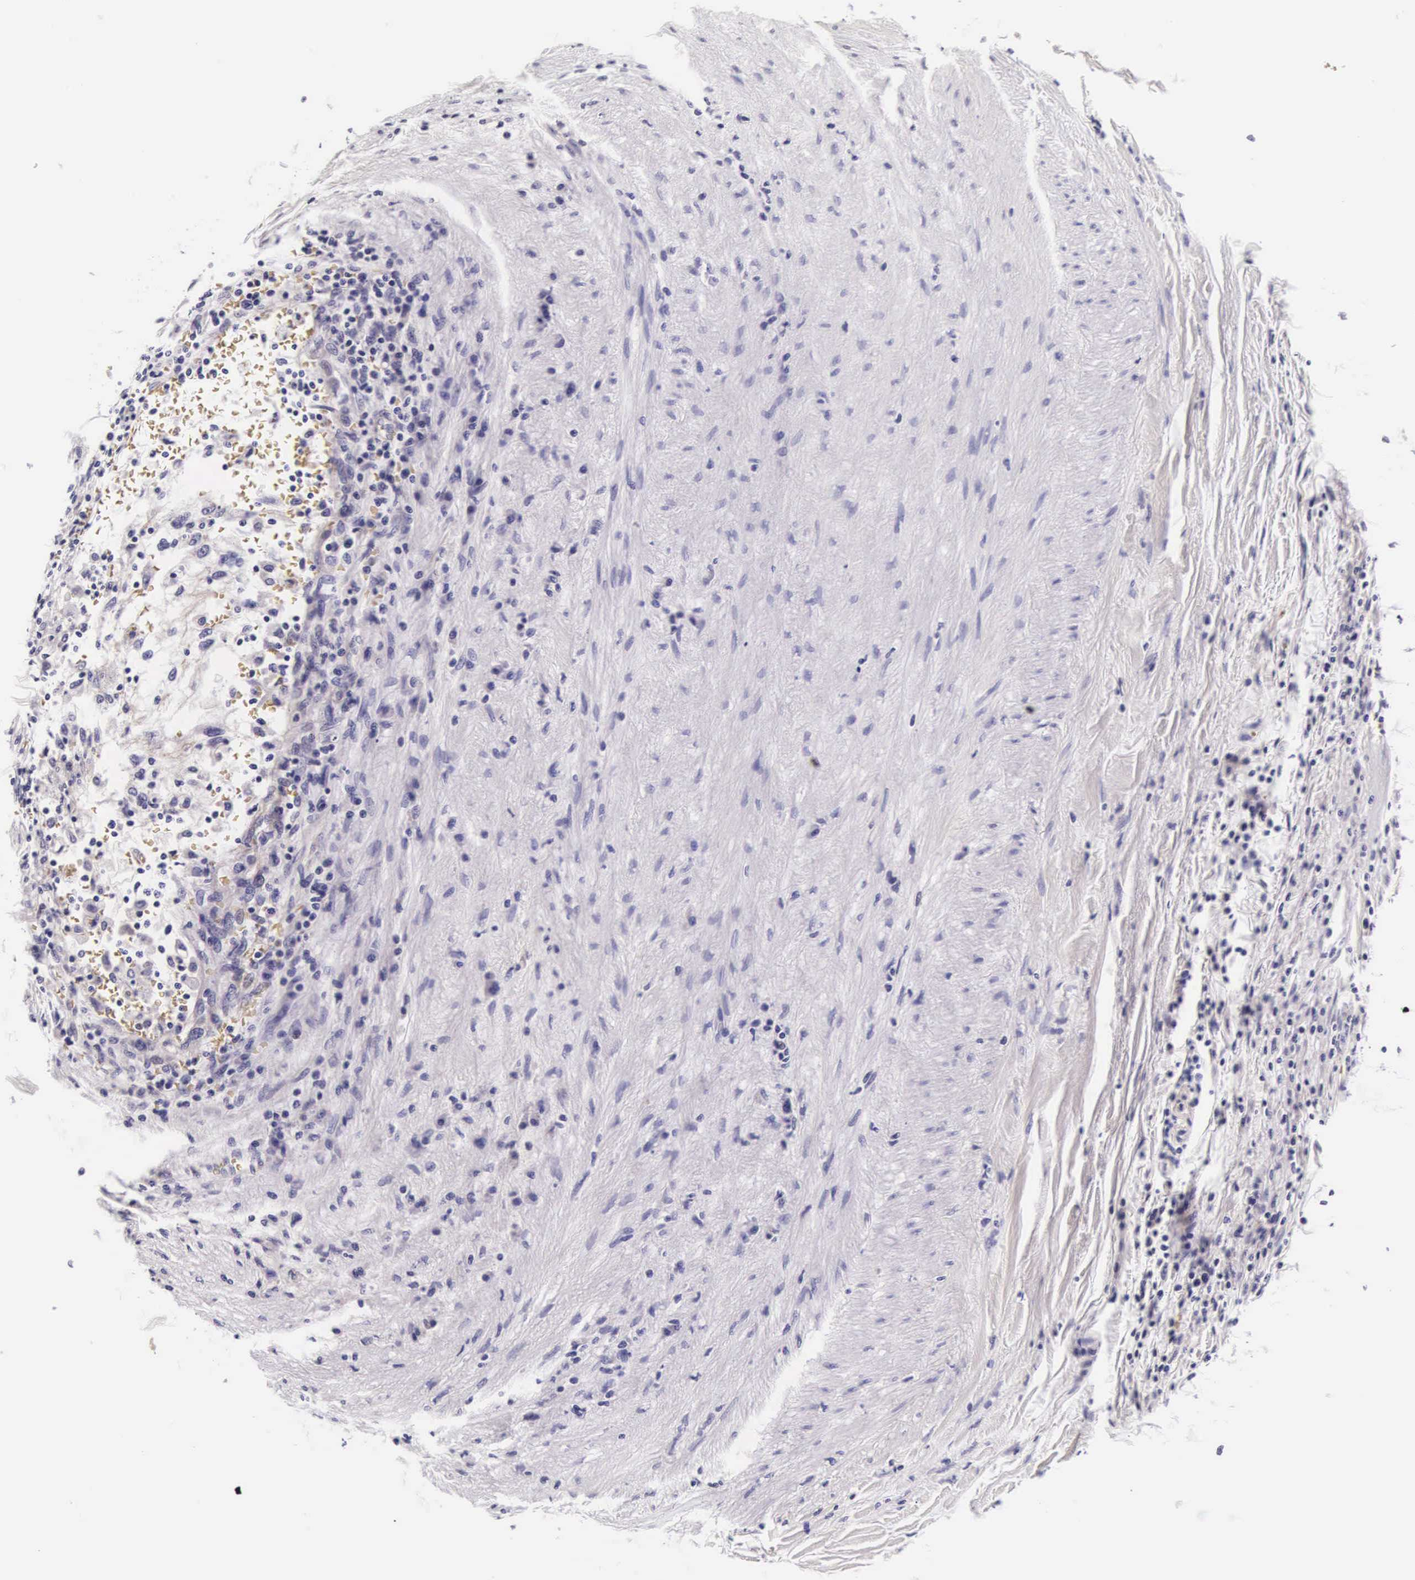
{"staining": {"intensity": "negative", "quantity": "none", "location": "none"}, "tissue": "renal cancer", "cell_type": "Tumor cells", "image_type": "cancer", "snomed": [{"axis": "morphology", "description": "Normal tissue, NOS"}, {"axis": "morphology", "description": "Adenocarcinoma, NOS"}, {"axis": "topography", "description": "Kidney"}], "caption": "Renal adenocarcinoma stained for a protein using immunohistochemistry exhibits no positivity tumor cells.", "gene": "PHETA2", "patient": {"sex": "male", "age": 71}}